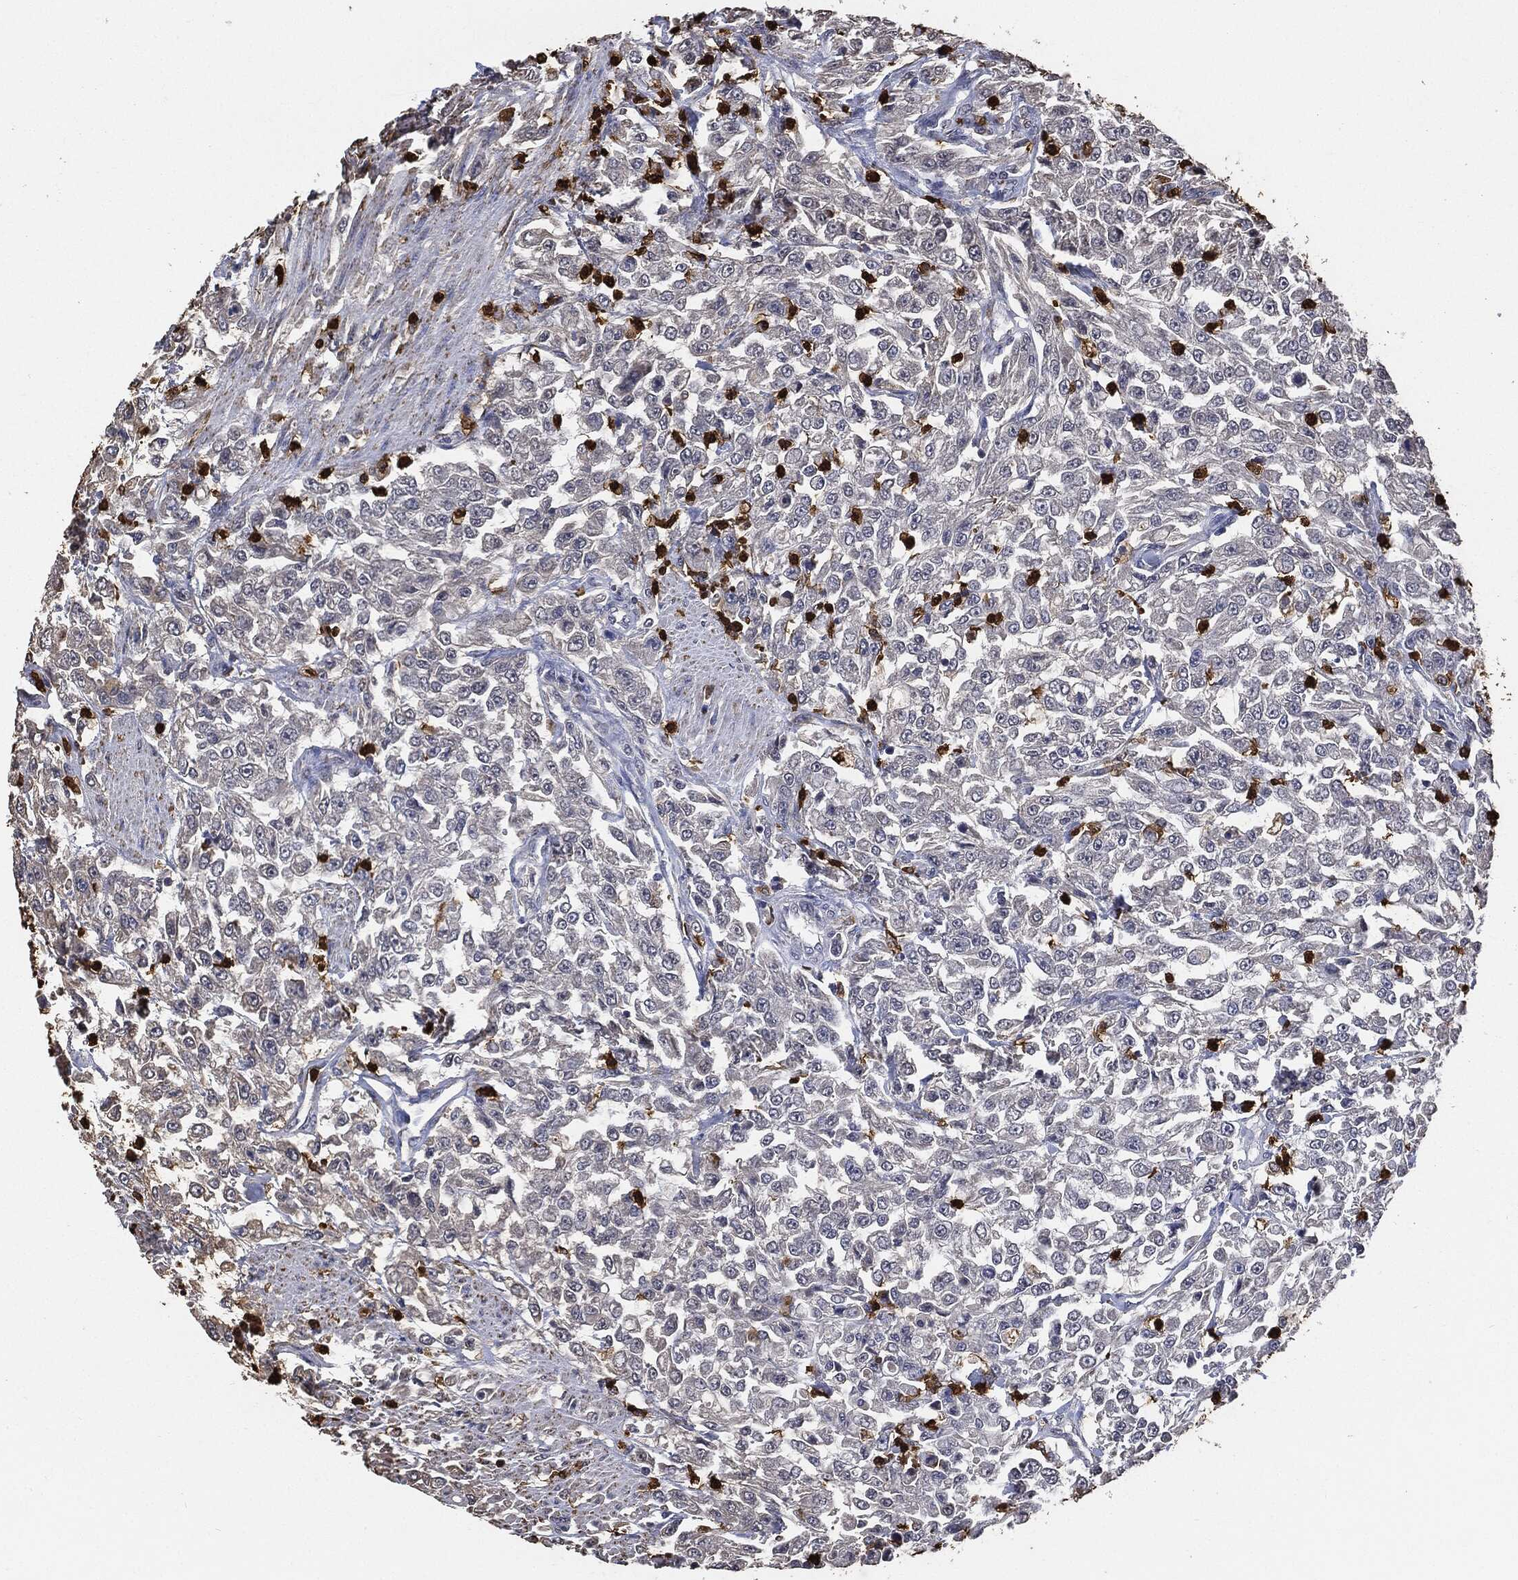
{"staining": {"intensity": "negative", "quantity": "none", "location": "none"}, "tissue": "urothelial cancer", "cell_type": "Tumor cells", "image_type": "cancer", "snomed": [{"axis": "morphology", "description": "Urothelial carcinoma, High grade"}, {"axis": "topography", "description": "Urinary bladder"}], "caption": "Tumor cells show no significant expression in urothelial cancer. (DAB (3,3'-diaminobenzidine) IHC with hematoxylin counter stain).", "gene": "S100A9", "patient": {"sex": "male", "age": 46}}